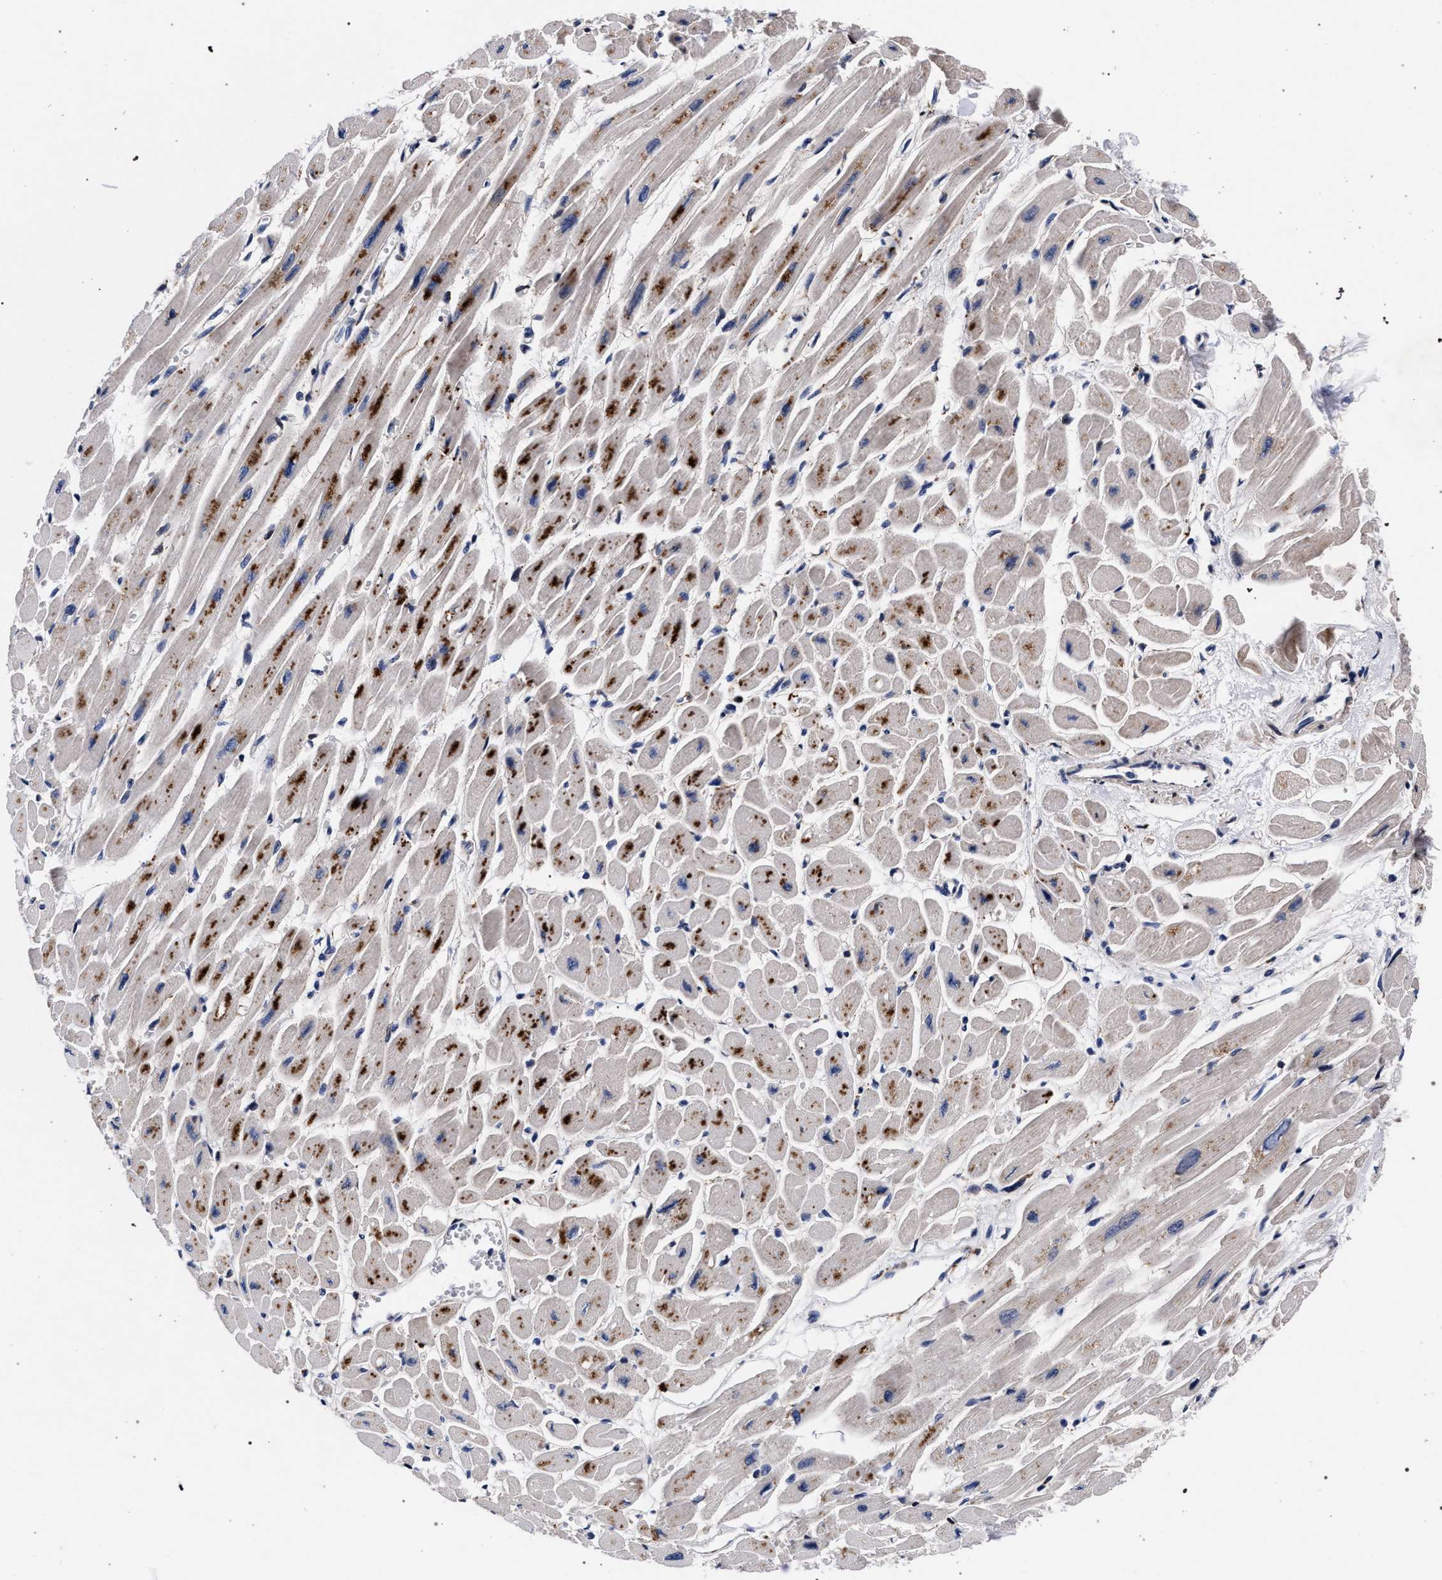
{"staining": {"intensity": "strong", "quantity": "25%-75%", "location": "cytoplasmic/membranous"}, "tissue": "heart muscle", "cell_type": "Cardiomyocytes", "image_type": "normal", "snomed": [{"axis": "morphology", "description": "Normal tissue, NOS"}, {"axis": "topography", "description": "Heart"}], "caption": "Protein analysis of unremarkable heart muscle displays strong cytoplasmic/membranous staining in approximately 25%-75% of cardiomyocytes.", "gene": "ACOX1", "patient": {"sex": "female", "age": 54}}